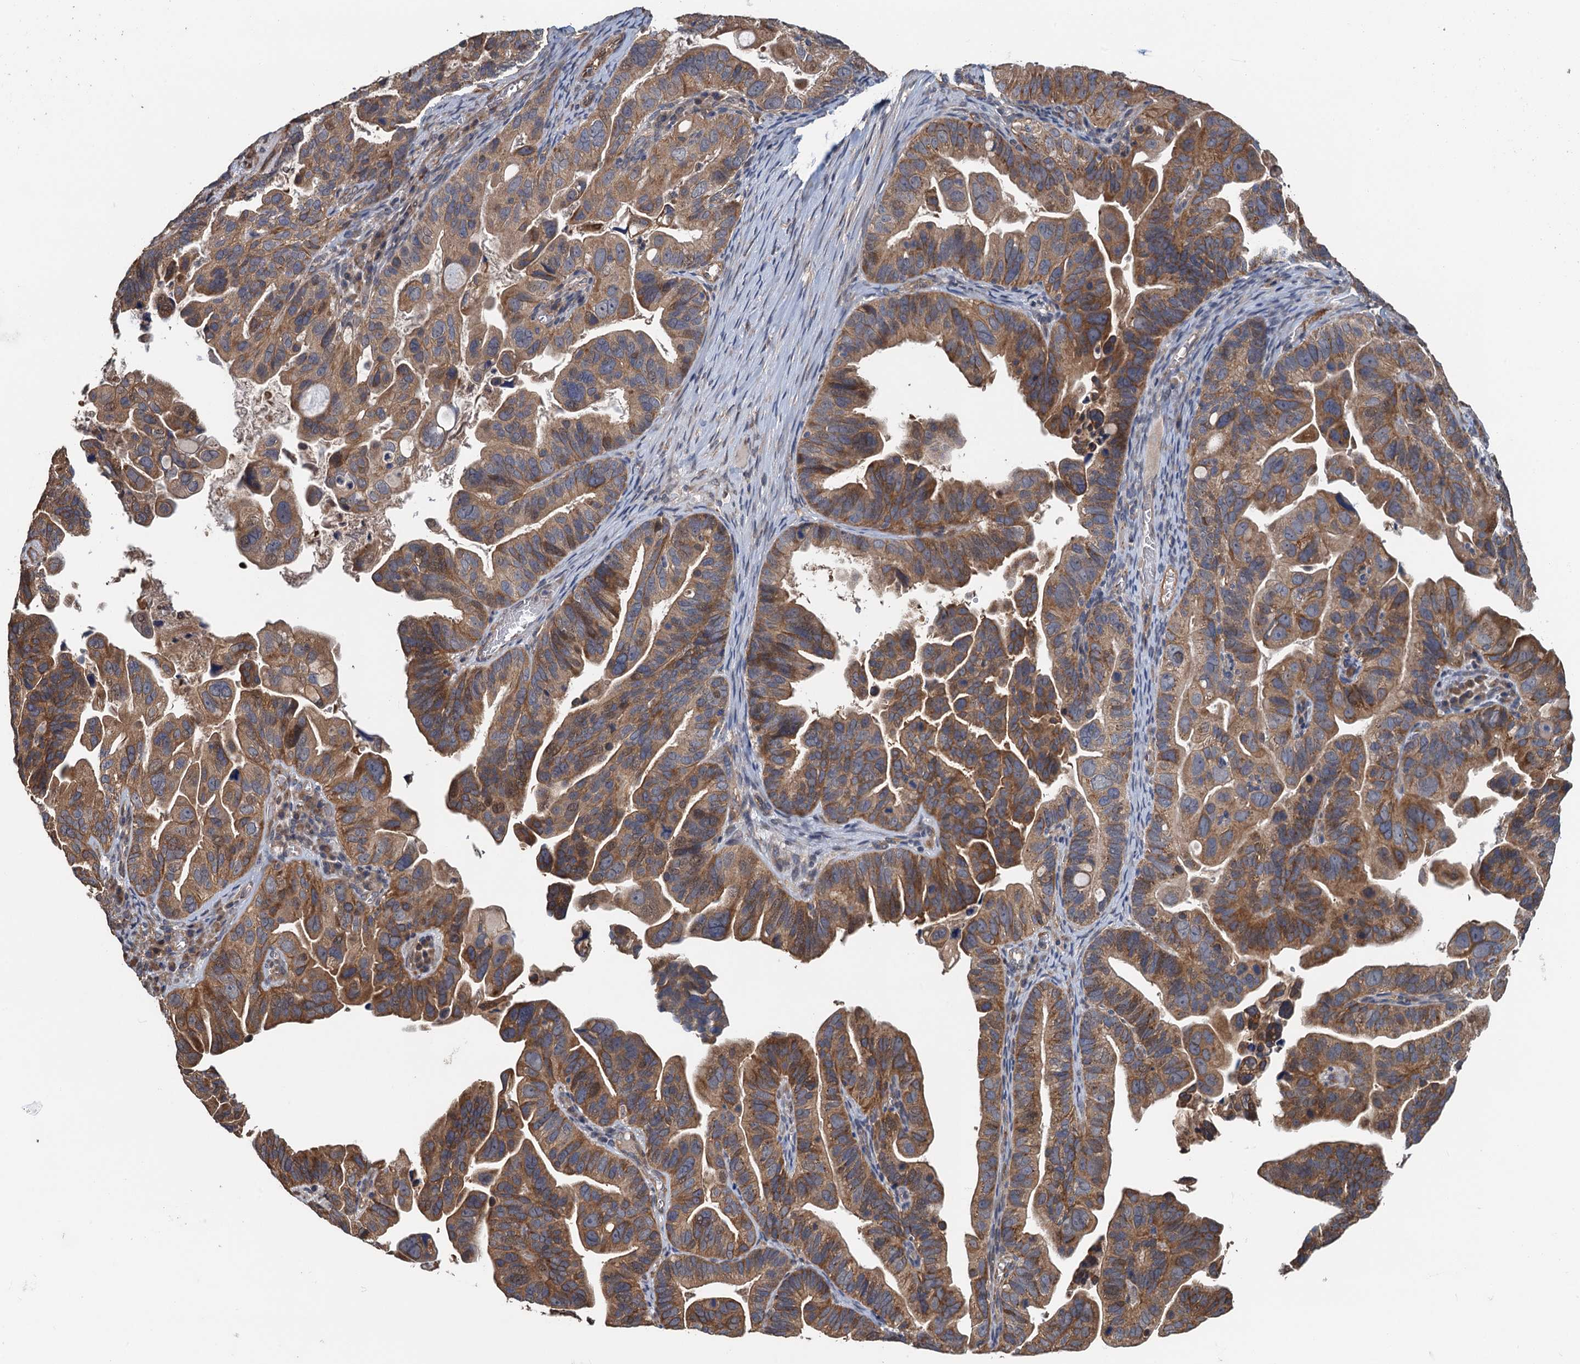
{"staining": {"intensity": "moderate", "quantity": ">75%", "location": "cytoplasmic/membranous"}, "tissue": "ovarian cancer", "cell_type": "Tumor cells", "image_type": "cancer", "snomed": [{"axis": "morphology", "description": "Cystadenocarcinoma, serous, NOS"}, {"axis": "topography", "description": "Ovary"}], "caption": "Immunohistochemistry photomicrograph of human ovarian cancer stained for a protein (brown), which displays medium levels of moderate cytoplasmic/membranous expression in about >75% of tumor cells.", "gene": "MEAK7", "patient": {"sex": "female", "age": 56}}